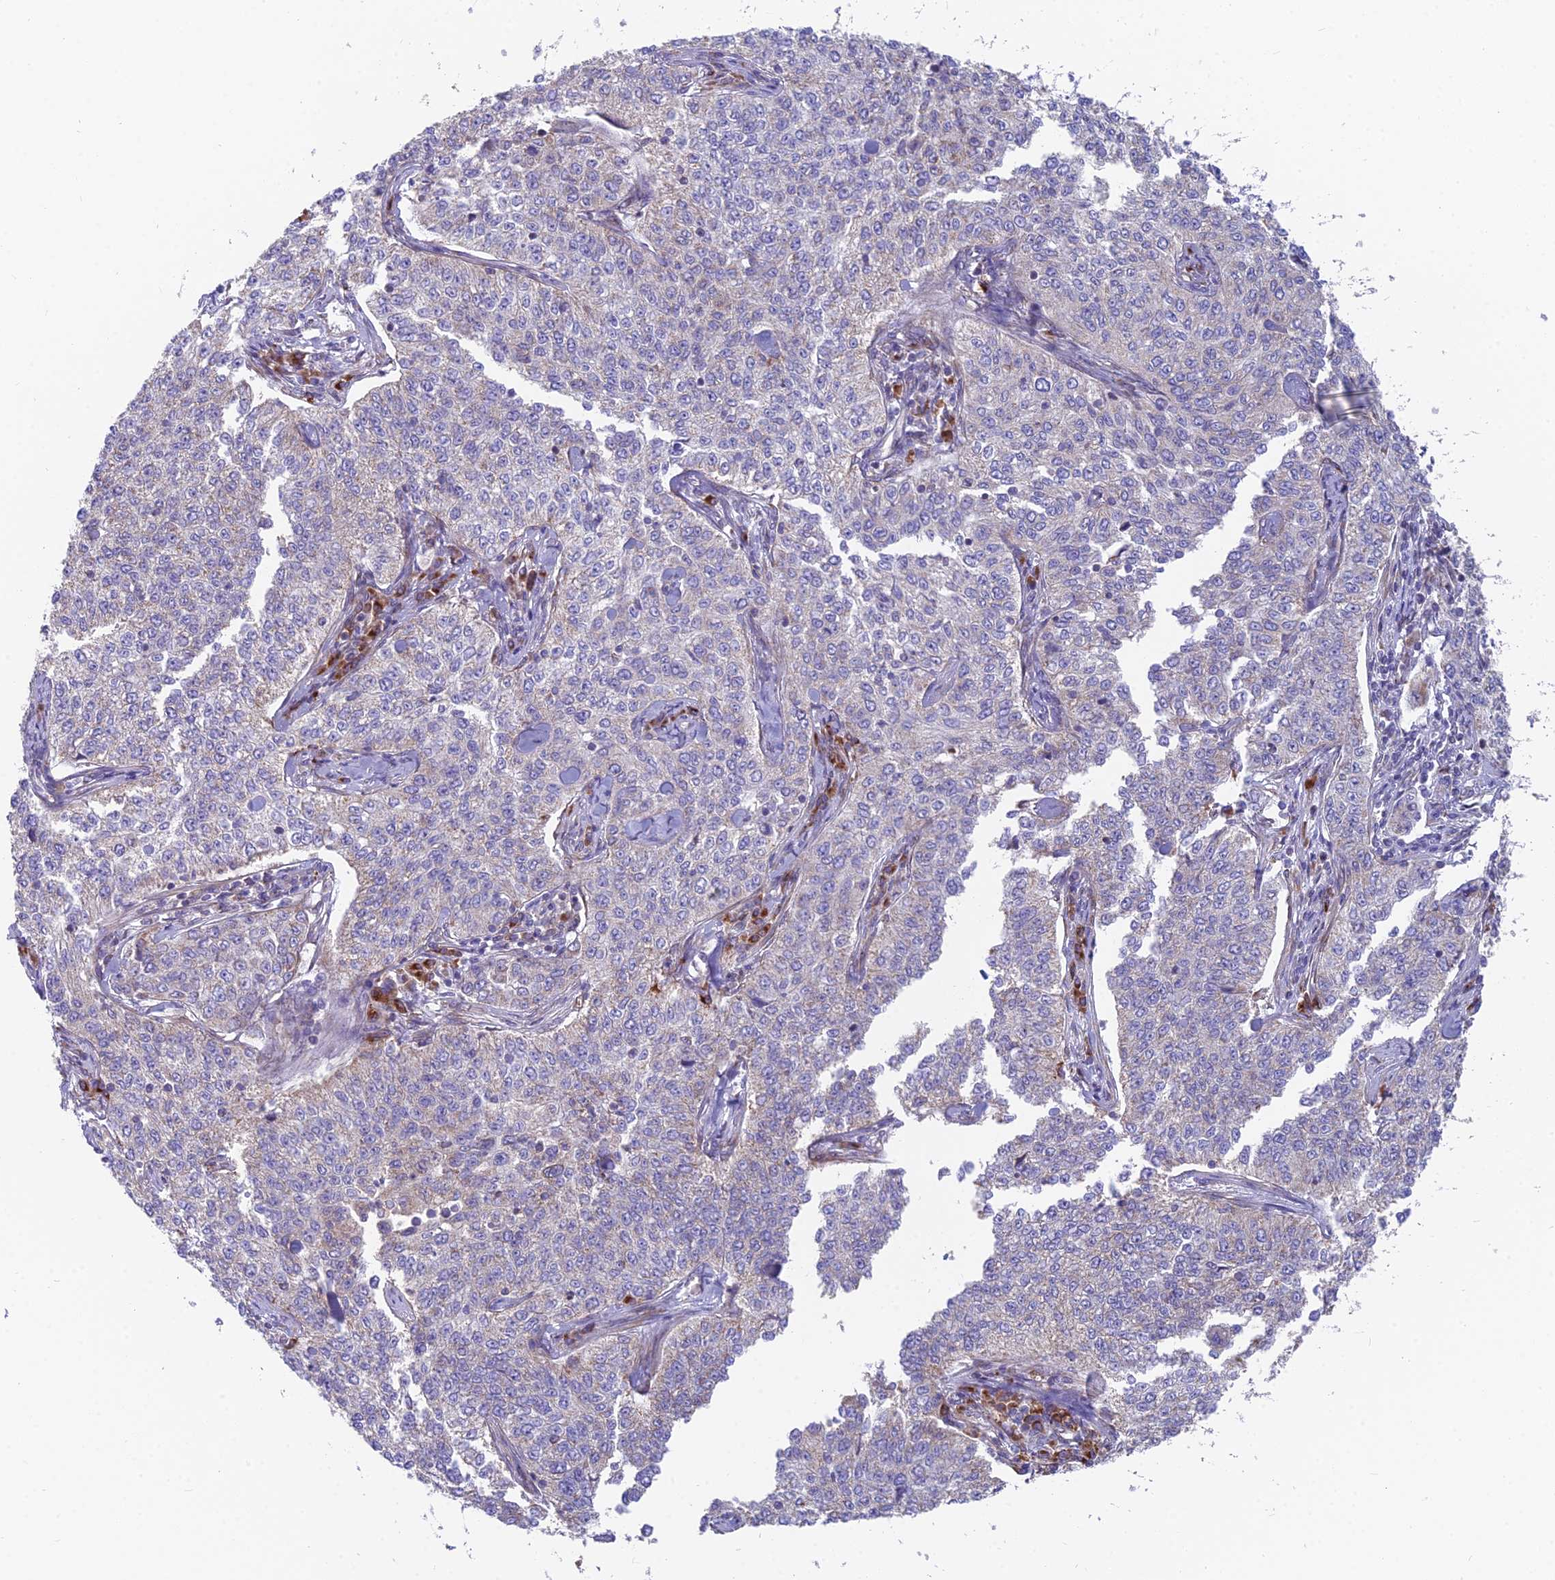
{"staining": {"intensity": "negative", "quantity": "none", "location": "none"}, "tissue": "cervical cancer", "cell_type": "Tumor cells", "image_type": "cancer", "snomed": [{"axis": "morphology", "description": "Squamous cell carcinoma, NOS"}, {"axis": "topography", "description": "Cervix"}], "caption": "Immunohistochemical staining of human cervical squamous cell carcinoma exhibits no significant expression in tumor cells. (DAB (3,3'-diaminobenzidine) immunohistochemistry (IHC) visualized using brightfield microscopy, high magnification).", "gene": "TBC1D20", "patient": {"sex": "female", "age": 35}}